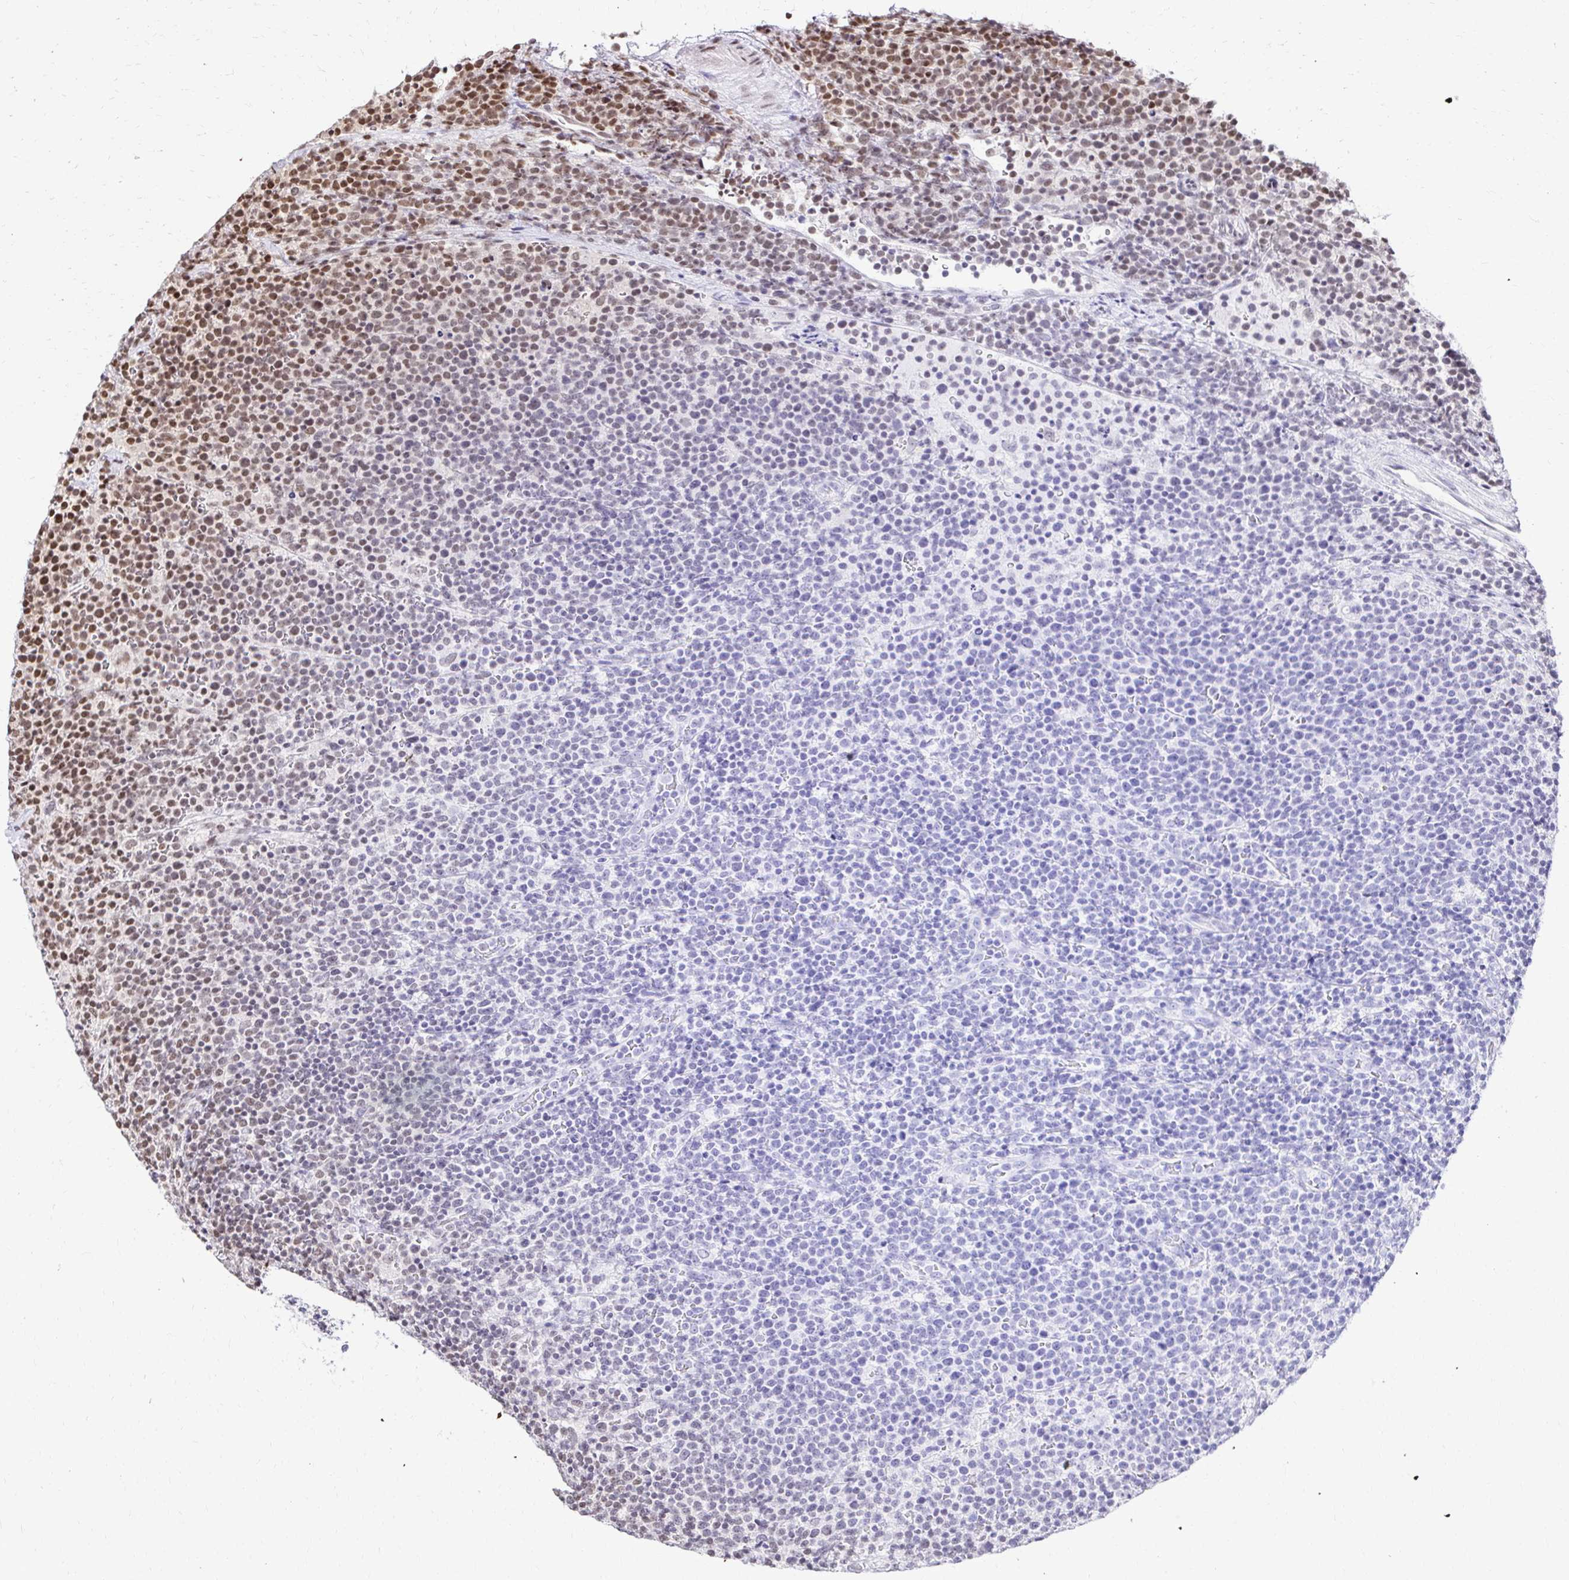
{"staining": {"intensity": "moderate", "quantity": "25%-75%", "location": "nuclear"}, "tissue": "lymphoma", "cell_type": "Tumor cells", "image_type": "cancer", "snomed": [{"axis": "morphology", "description": "Malignant lymphoma, non-Hodgkin's type, High grade"}, {"axis": "topography", "description": "Lymph node"}], "caption": "Immunohistochemical staining of lymphoma displays medium levels of moderate nuclear positivity in about 25%-75% of tumor cells.", "gene": "GLYR1", "patient": {"sex": "male", "age": 61}}